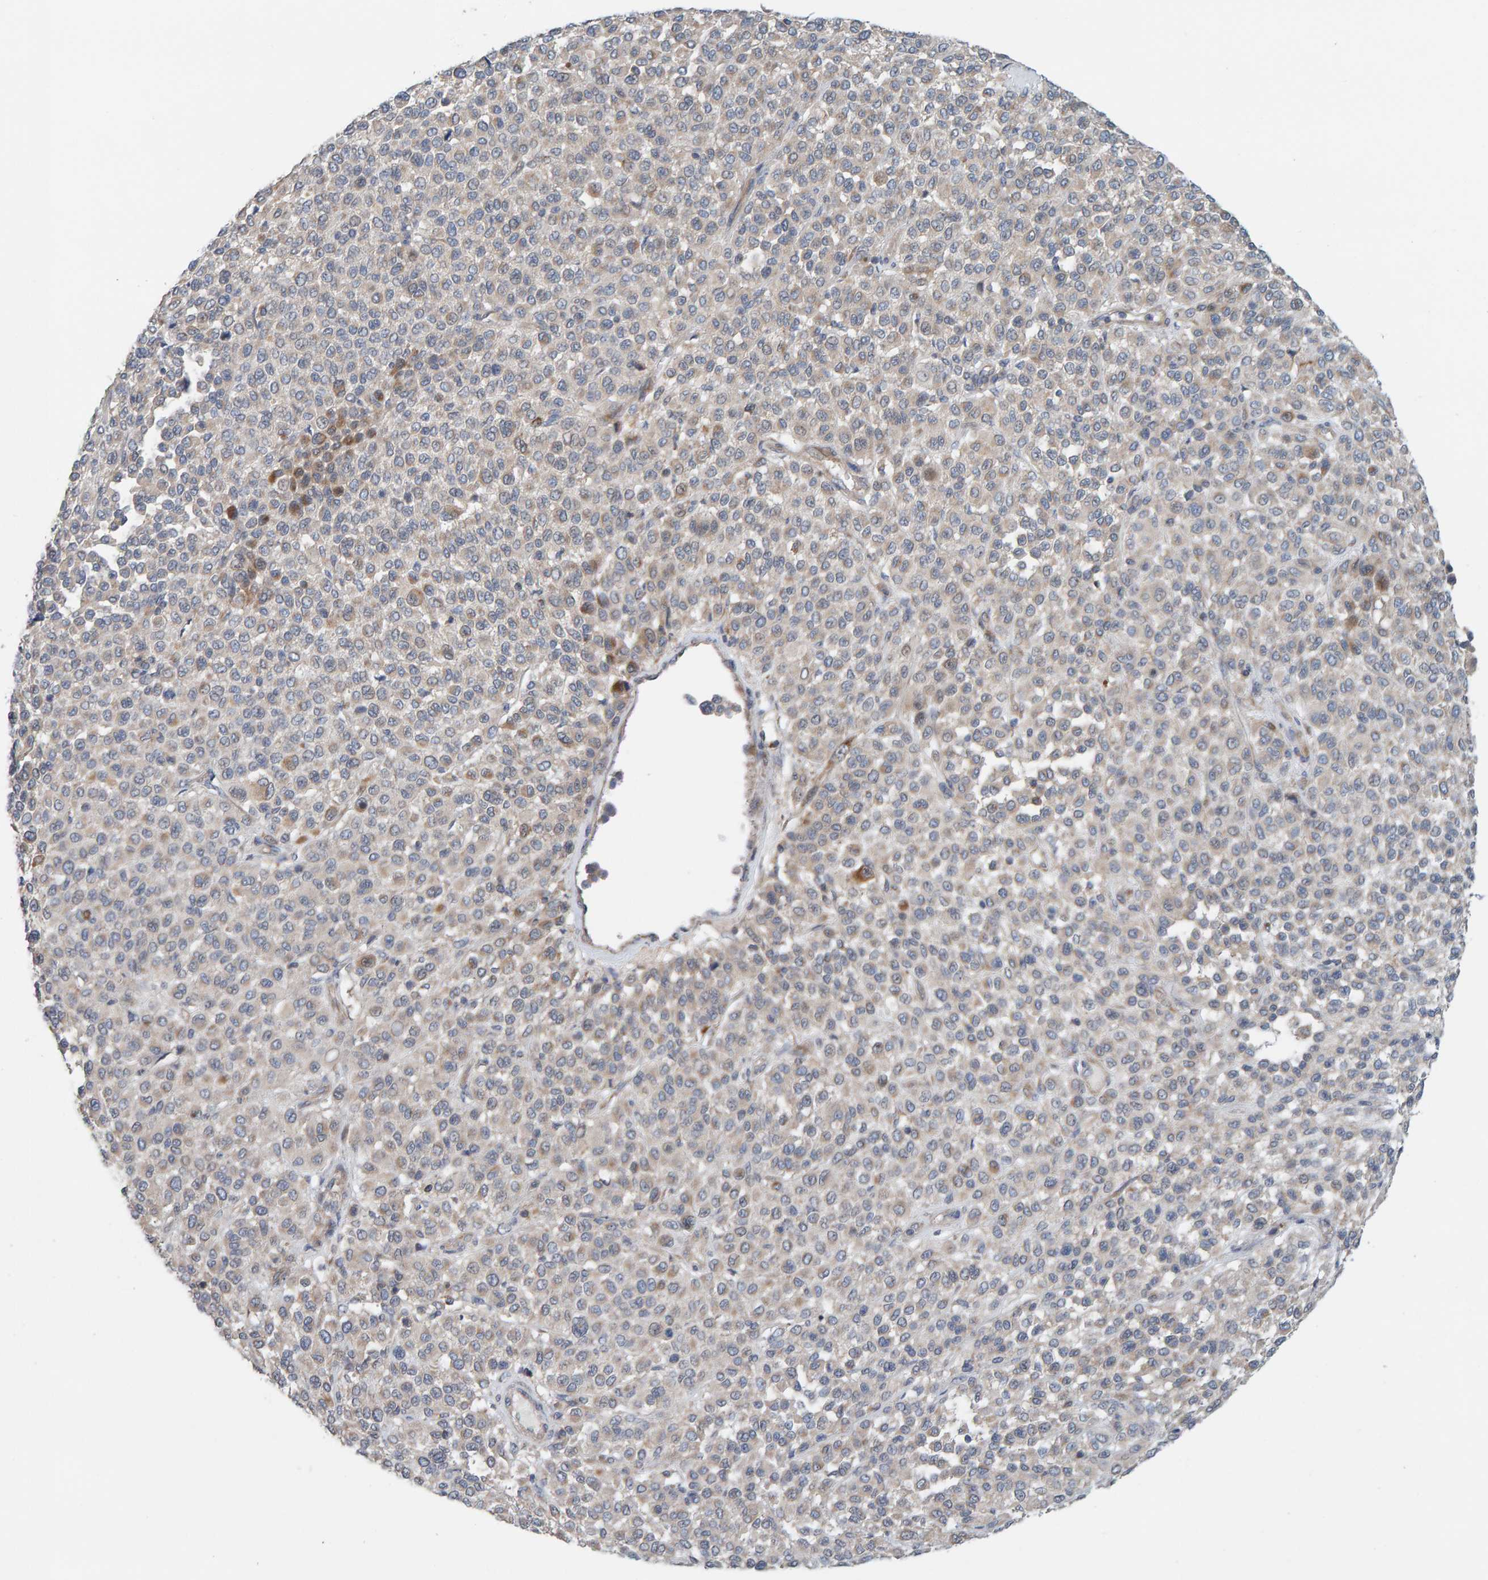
{"staining": {"intensity": "weak", "quantity": "<25%", "location": "cytoplasmic/membranous"}, "tissue": "melanoma", "cell_type": "Tumor cells", "image_type": "cancer", "snomed": [{"axis": "morphology", "description": "Malignant melanoma, Metastatic site"}, {"axis": "topography", "description": "Pancreas"}], "caption": "Protein analysis of melanoma exhibits no significant staining in tumor cells.", "gene": "CCM2", "patient": {"sex": "female", "age": 30}}